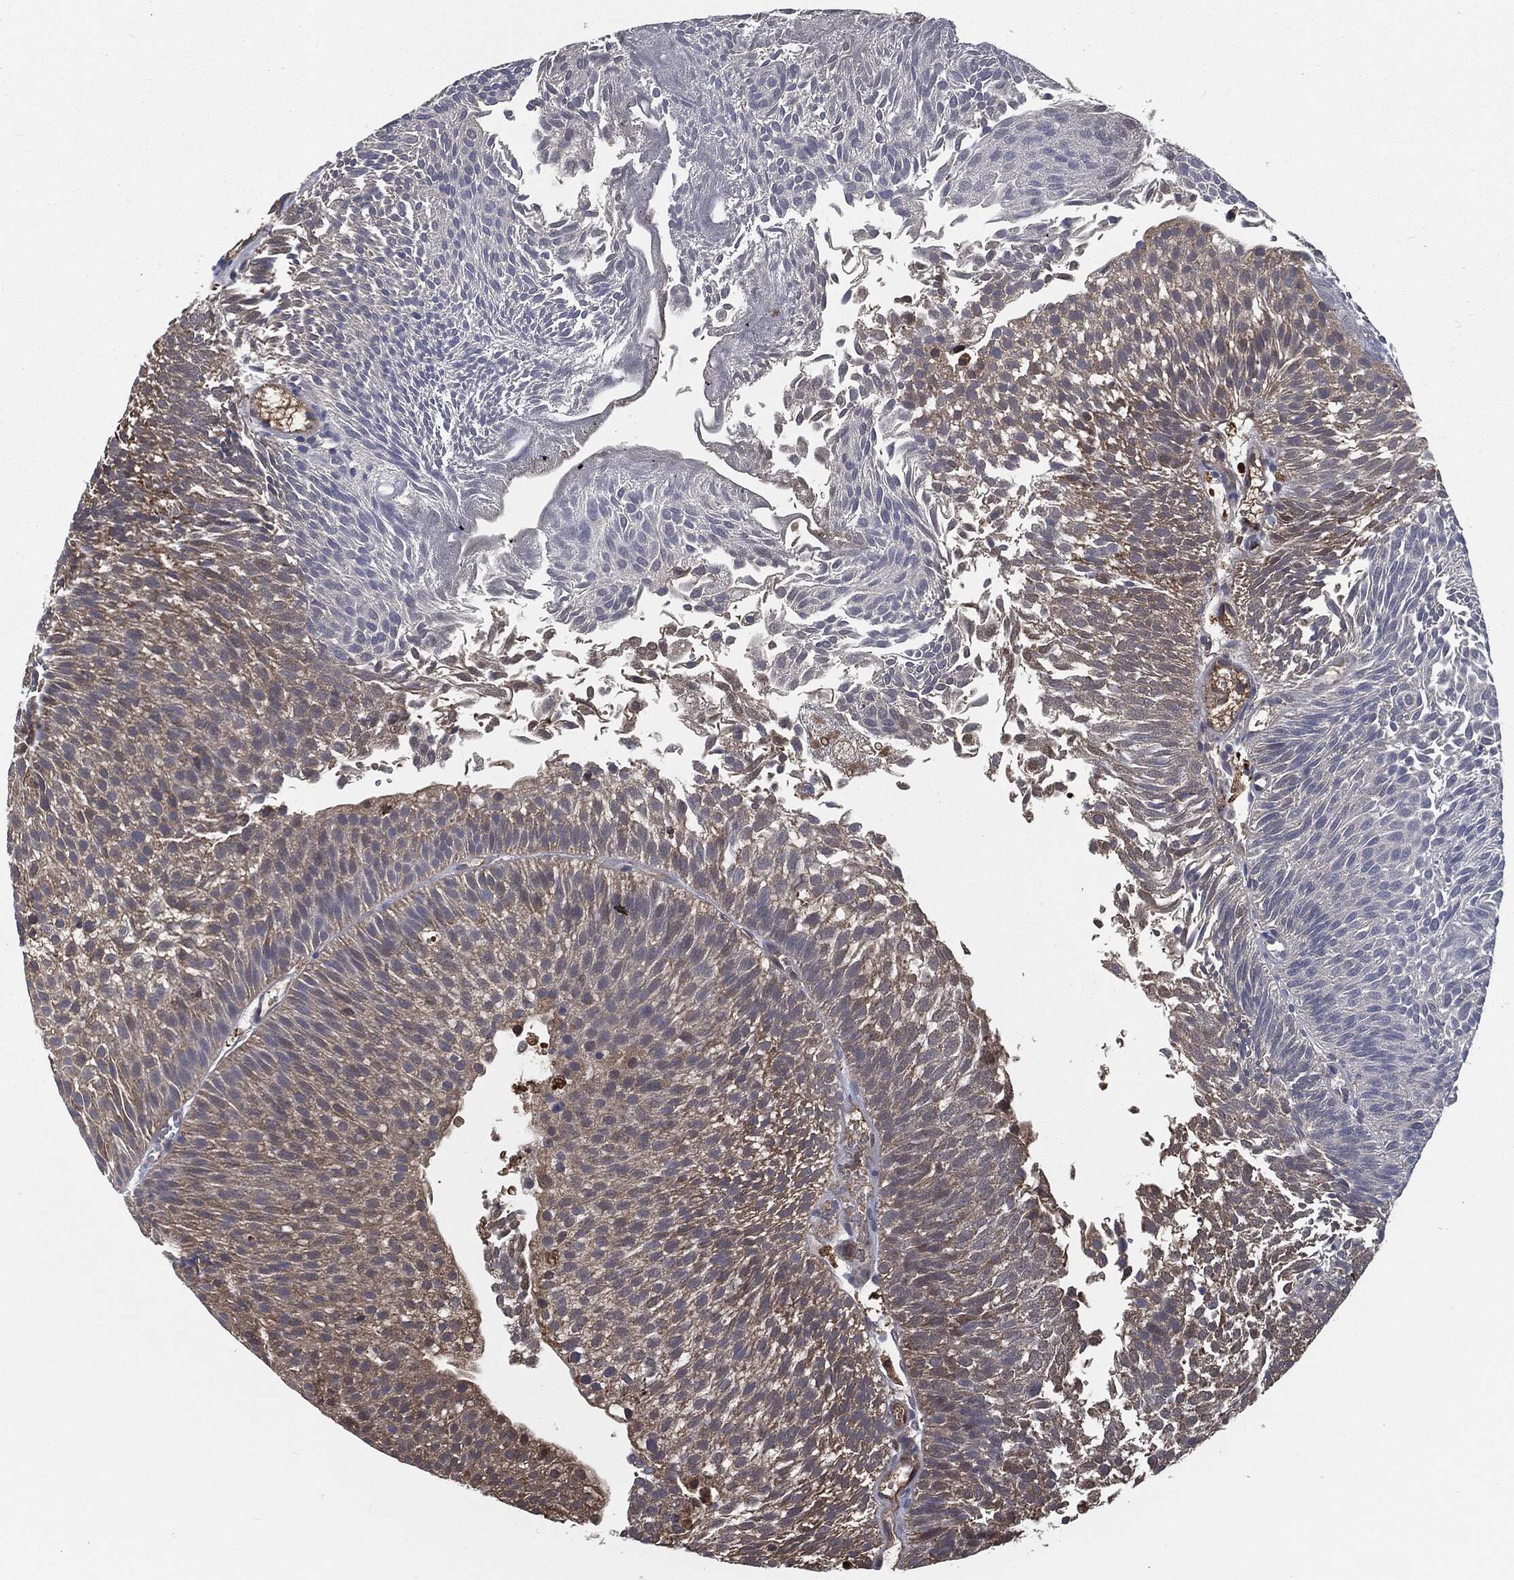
{"staining": {"intensity": "moderate", "quantity": "<25%", "location": "cytoplasmic/membranous"}, "tissue": "urothelial cancer", "cell_type": "Tumor cells", "image_type": "cancer", "snomed": [{"axis": "morphology", "description": "Urothelial carcinoma, Low grade"}, {"axis": "topography", "description": "Urinary bladder"}], "caption": "Moderate cytoplasmic/membranous expression is appreciated in approximately <25% of tumor cells in urothelial carcinoma (low-grade).", "gene": "PRDX4", "patient": {"sex": "male", "age": 65}}